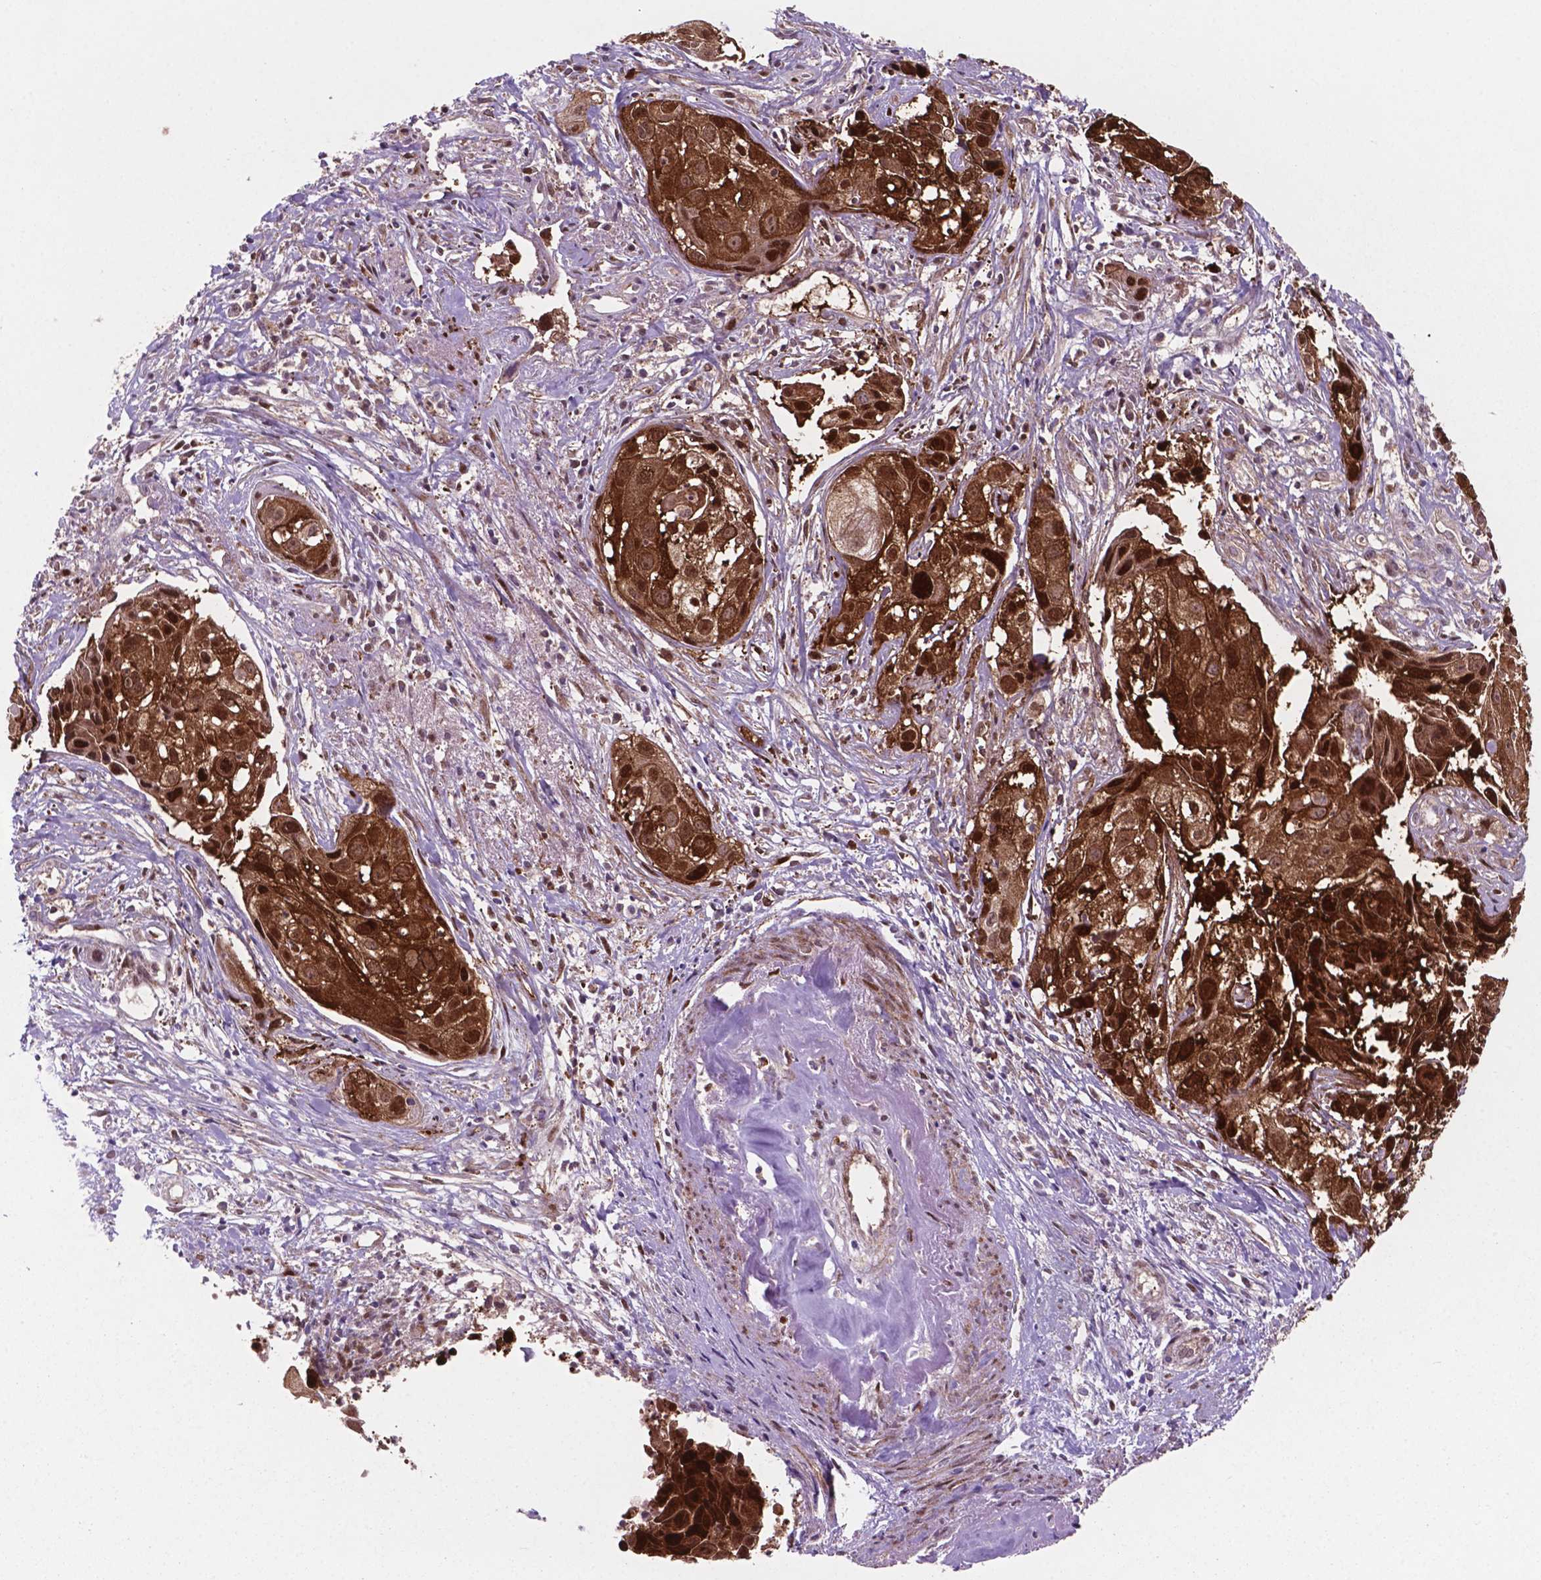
{"staining": {"intensity": "strong", "quantity": ">75%", "location": "cytoplasmic/membranous,nuclear"}, "tissue": "cervical cancer", "cell_type": "Tumor cells", "image_type": "cancer", "snomed": [{"axis": "morphology", "description": "Squamous cell carcinoma, NOS"}, {"axis": "topography", "description": "Cervix"}], "caption": "High-magnification brightfield microscopy of cervical cancer (squamous cell carcinoma) stained with DAB (3,3'-diaminobenzidine) (brown) and counterstained with hematoxylin (blue). tumor cells exhibit strong cytoplasmic/membranous and nuclear expression is identified in about>75% of cells. The staining was performed using DAB (3,3'-diaminobenzidine), with brown indicating positive protein expression. Nuclei are stained blue with hematoxylin.", "gene": "LDHA", "patient": {"sex": "female", "age": 53}}